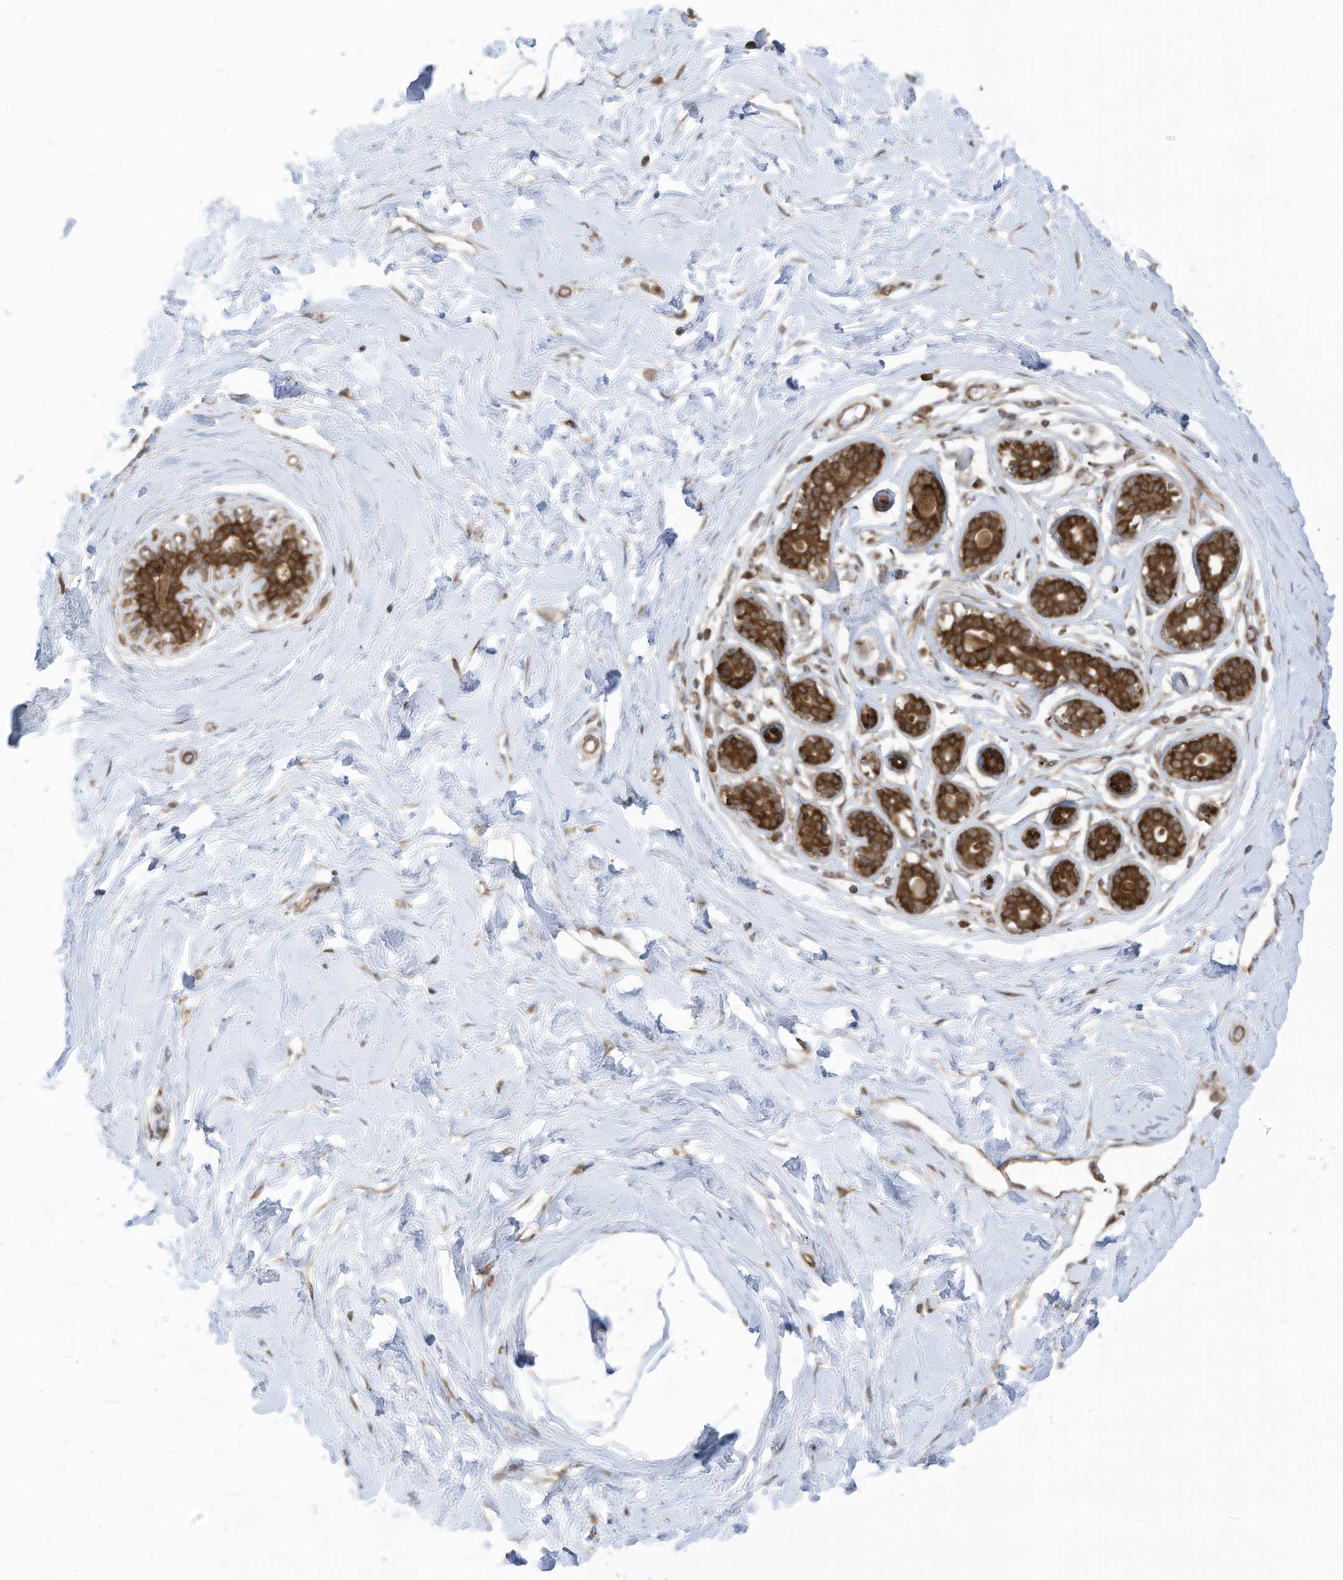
{"staining": {"intensity": "negative", "quantity": "none", "location": "none"}, "tissue": "breast", "cell_type": "Adipocytes", "image_type": "normal", "snomed": [{"axis": "morphology", "description": "Normal tissue, NOS"}, {"axis": "morphology", "description": "Adenoma, NOS"}, {"axis": "topography", "description": "Breast"}], "caption": "High power microscopy image of an immunohistochemistry (IHC) photomicrograph of unremarkable breast, revealing no significant positivity in adipocytes.", "gene": "REPS1", "patient": {"sex": "female", "age": 23}}